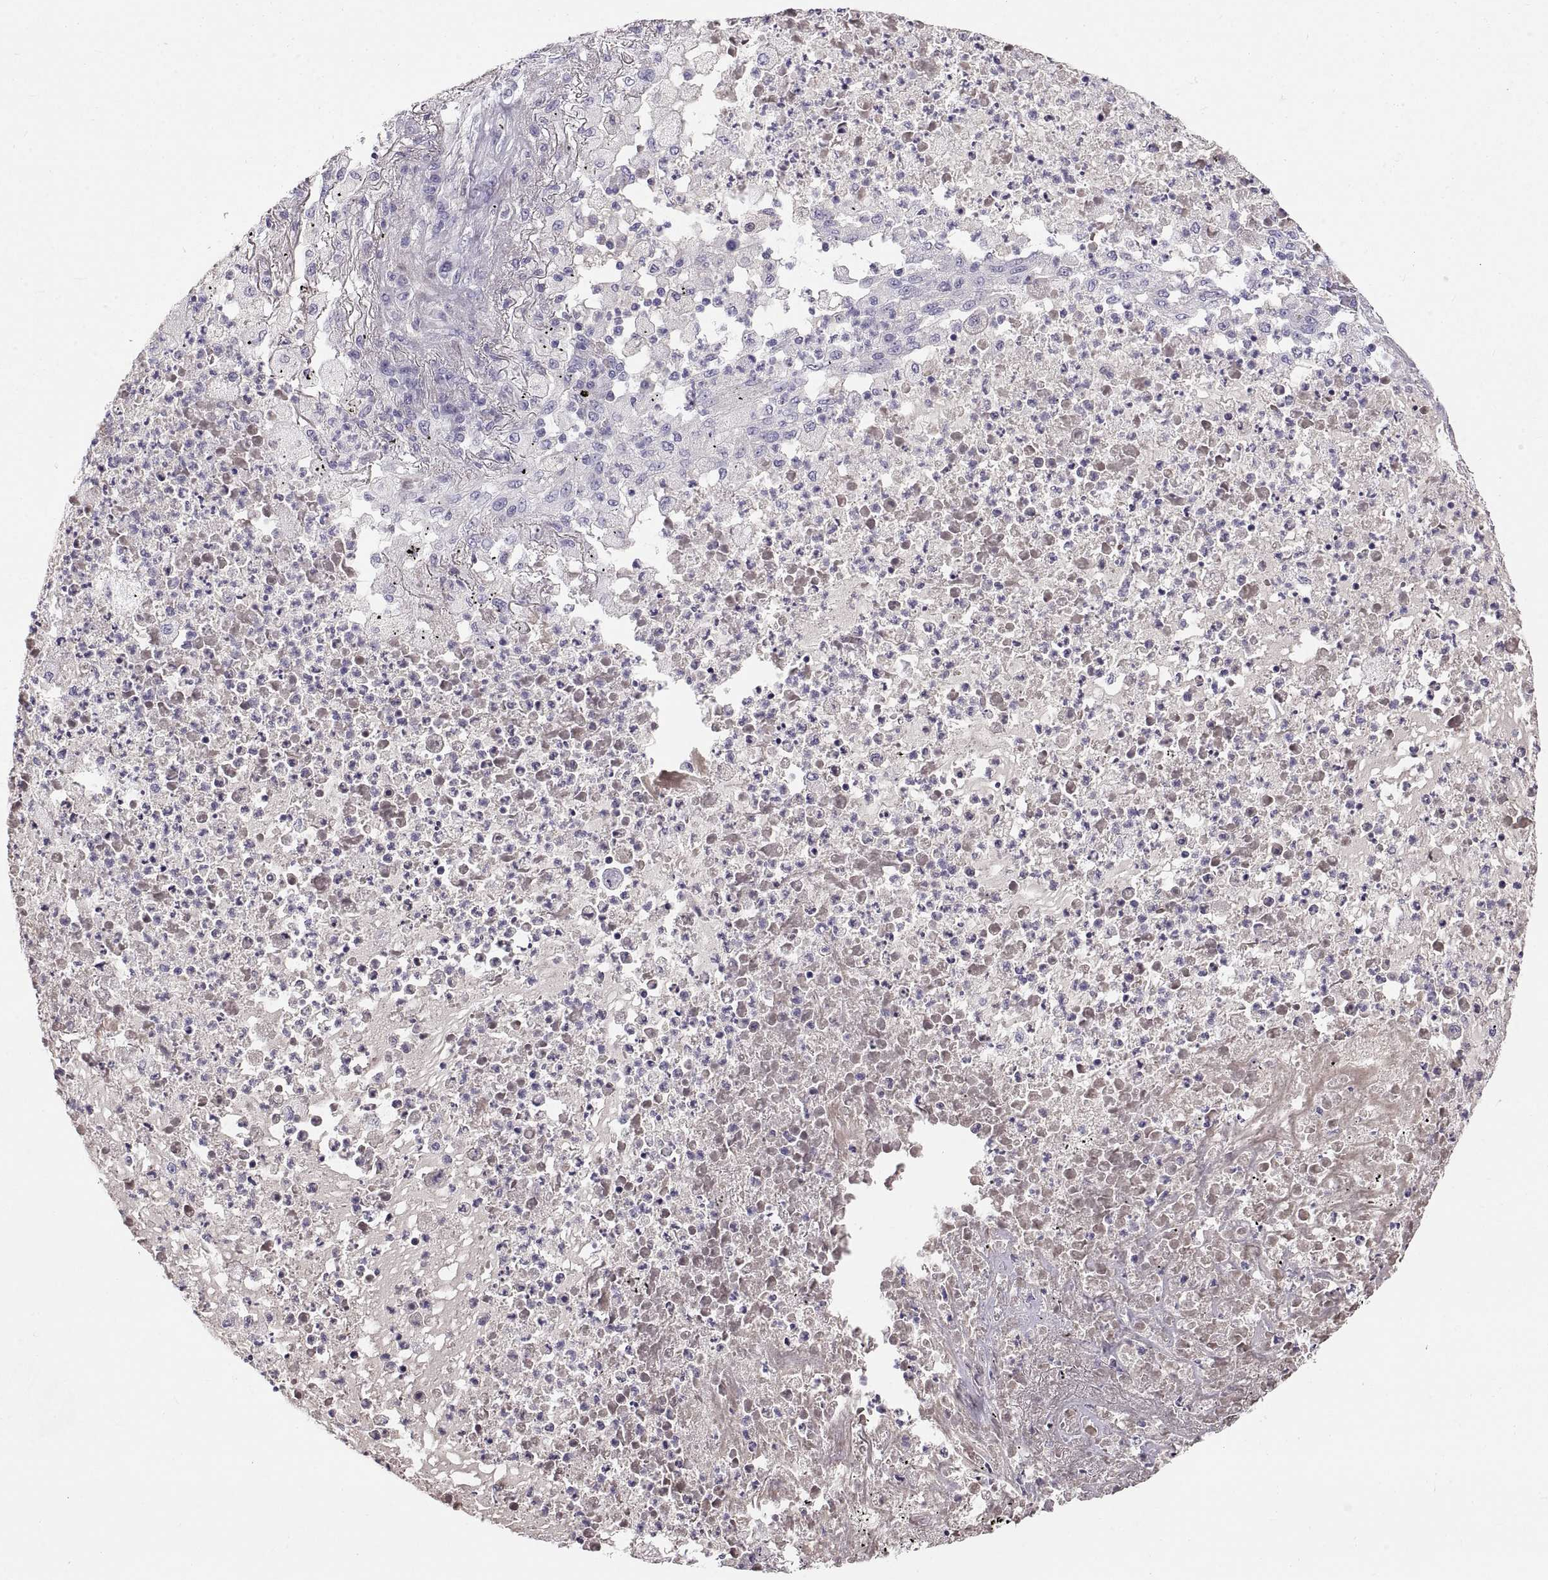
{"staining": {"intensity": "negative", "quantity": "none", "location": "none"}, "tissue": "lung cancer", "cell_type": "Tumor cells", "image_type": "cancer", "snomed": [{"axis": "morphology", "description": "Adenocarcinoma, NOS"}, {"axis": "topography", "description": "Lung"}], "caption": "Tumor cells are negative for protein expression in human adenocarcinoma (lung).", "gene": "ADAM32", "patient": {"sex": "female", "age": 73}}